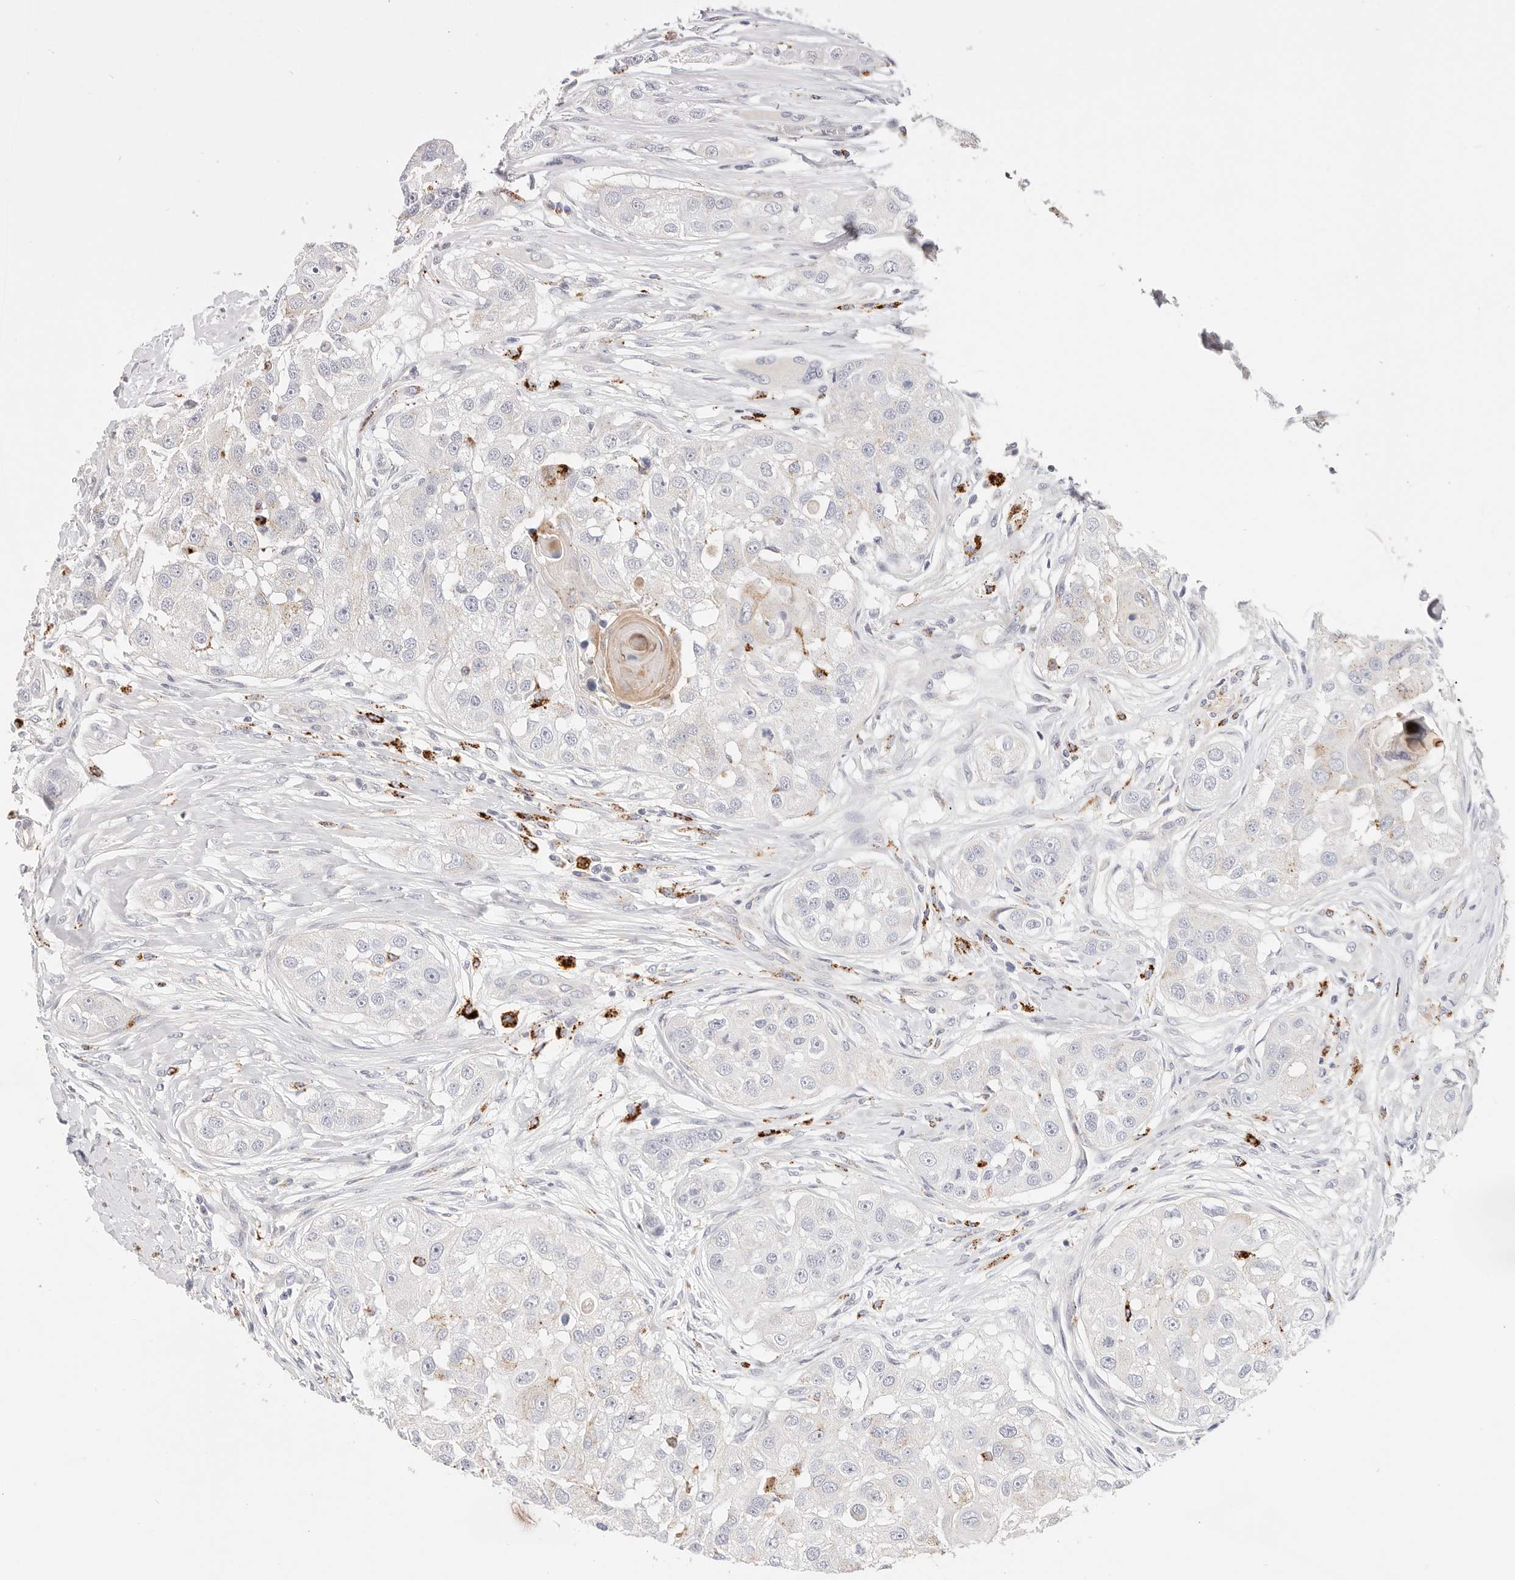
{"staining": {"intensity": "negative", "quantity": "none", "location": "none"}, "tissue": "head and neck cancer", "cell_type": "Tumor cells", "image_type": "cancer", "snomed": [{"axis": "morphology", "description": "Normal tissue, NOS"}, {"axis": "morphology", "description": "Squamous cell carcinoma, NOS"}, {"axis": "topography", "description": "Skeletal muscle"}, {"axis": "topography", "description": "Head-Neck"}], "caption": "Head and neck cancer stained for a protein using immunohistochemistry exhibits no staining tumor cells.", "gene": "STKLD1", "patient": {"sex": "male", "age": 51}}